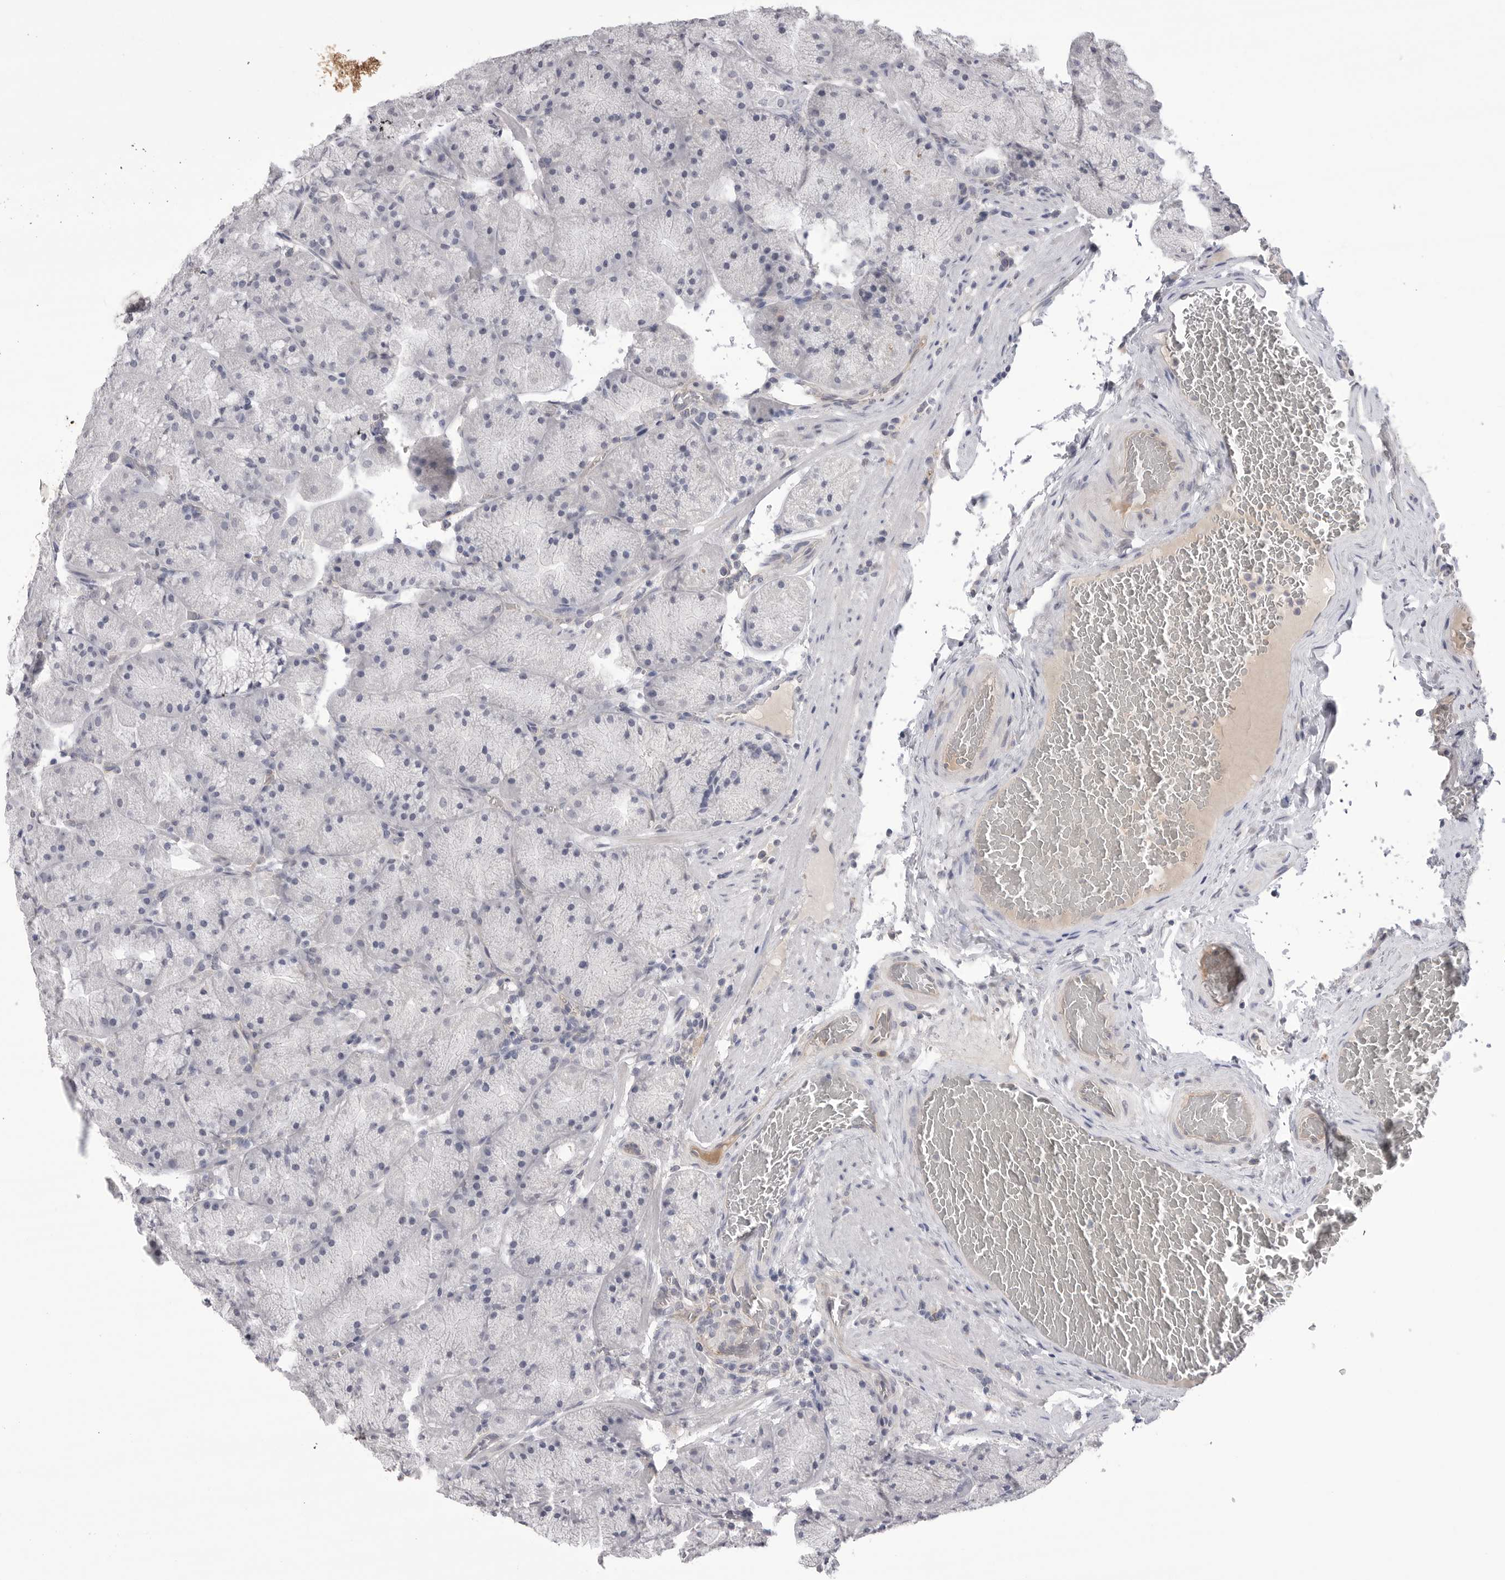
{"staining": {"intensity": "negative", "quantity": "none", "location": "none"}, "tissue": "stomach", "cell_type": "Glandular cells", "image_type": "normal", "snomed": [{"axis": "morphology", "description": "Normal tissue, NOS"}, {"axis": "topography", "description": "Stomach, upper"}, {"axis": "topography", "description": "Stomach"}], "caption": "High power microscopy histopathology image of an immunohistochemistry histopathology image of normal stomach, revealing no significant expression in glandular cells. Nuclei are stained in blue.", "gene": "DLGAP3", "patient": {"sex": "male", "age": 48}}